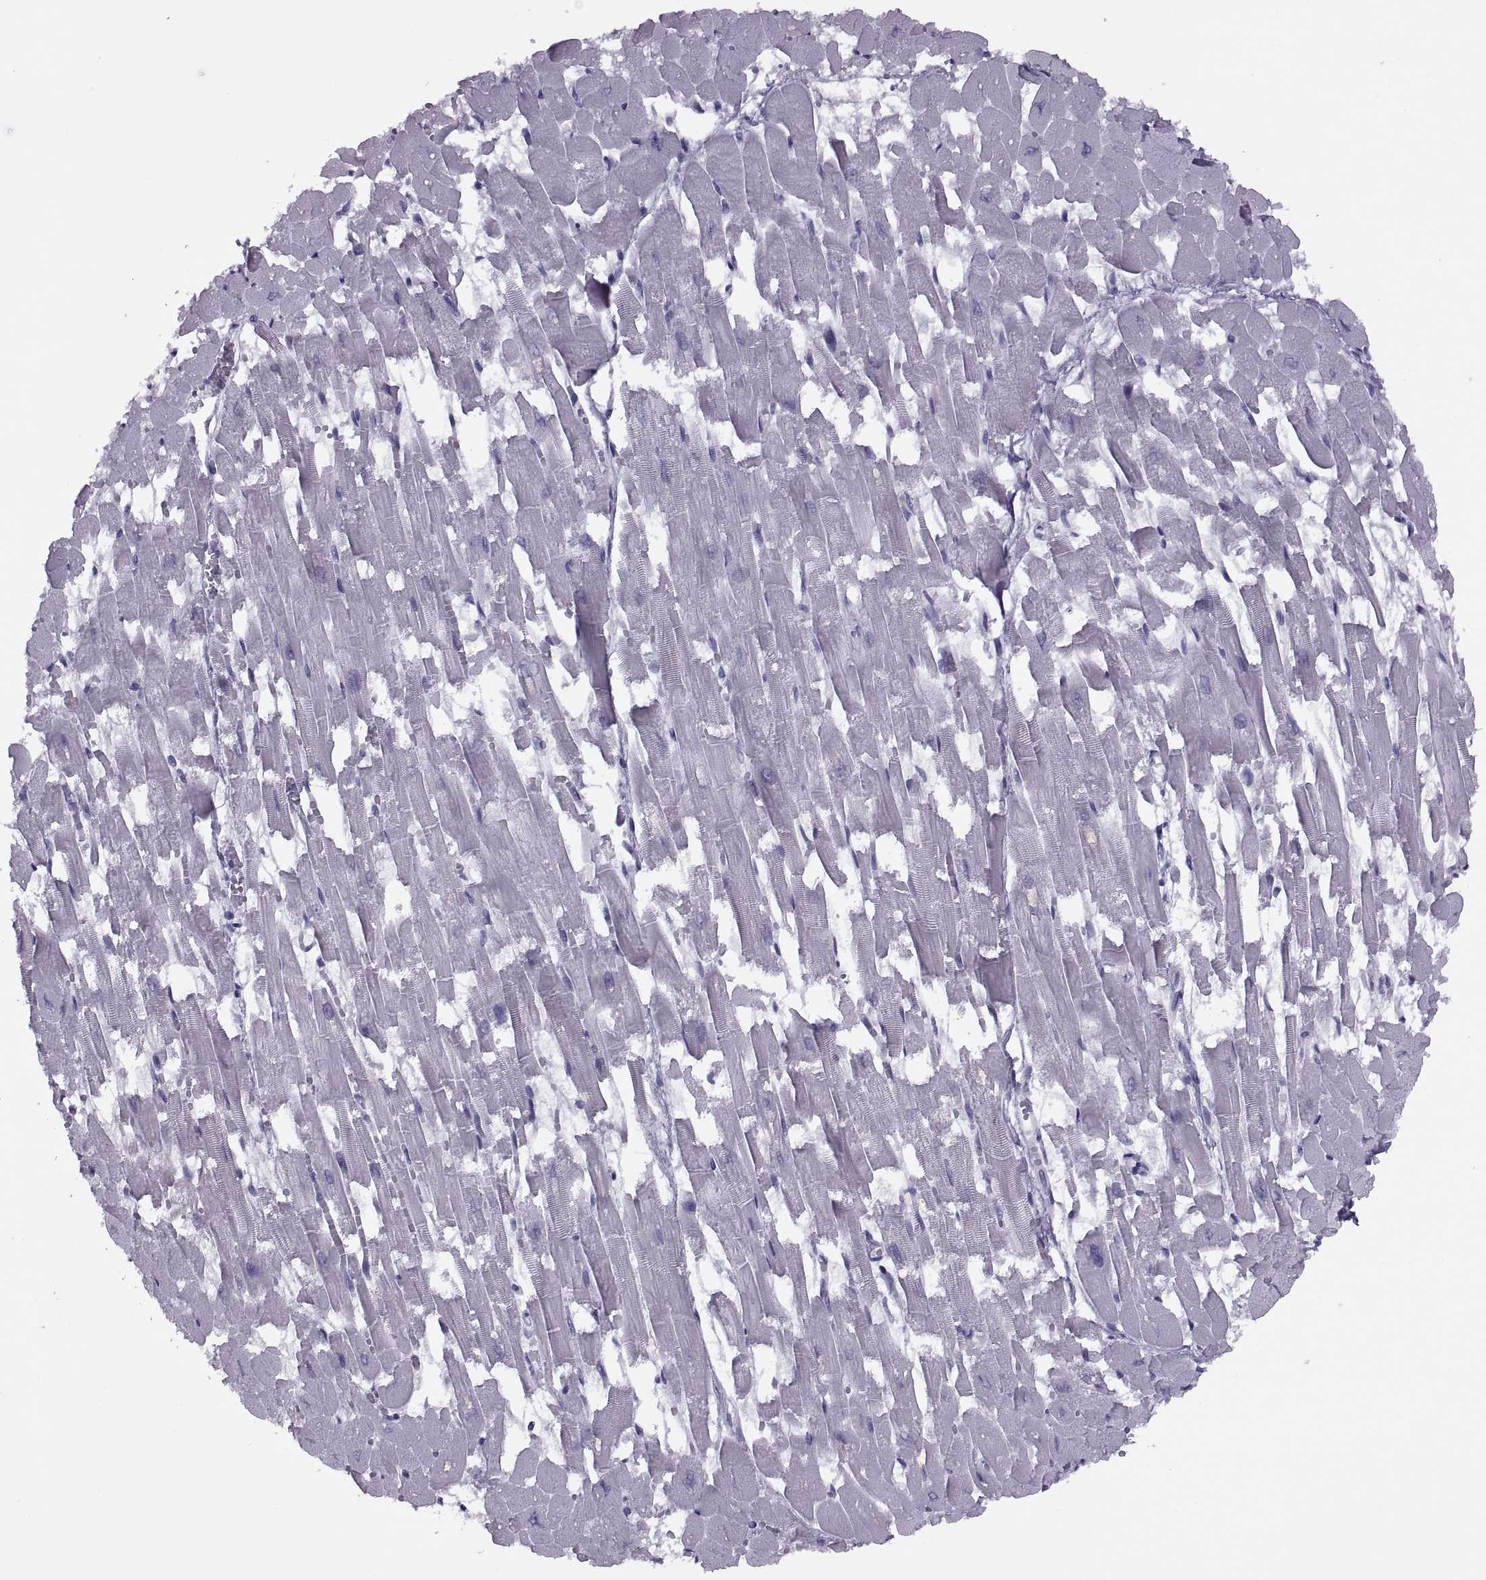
{"staining": {"intensity": "negative", "quantity": "none", "location": "none"}, "tissue": "heart muscle", "cell_type": "Cardiomyocytes", "image_type": "normal", "snomed": [{"axis": "morphology", "description": "Normal tissue, NOS"}, {"axis": "topography", "description": "Heart"}], "caption": "Human heart muscle stained for a protein using immunohistochemistry (IHC) displays no positivity in cardiomyocytes.", "gene": "FAM24A", "patient": {"sex": "female", "age": 52}}